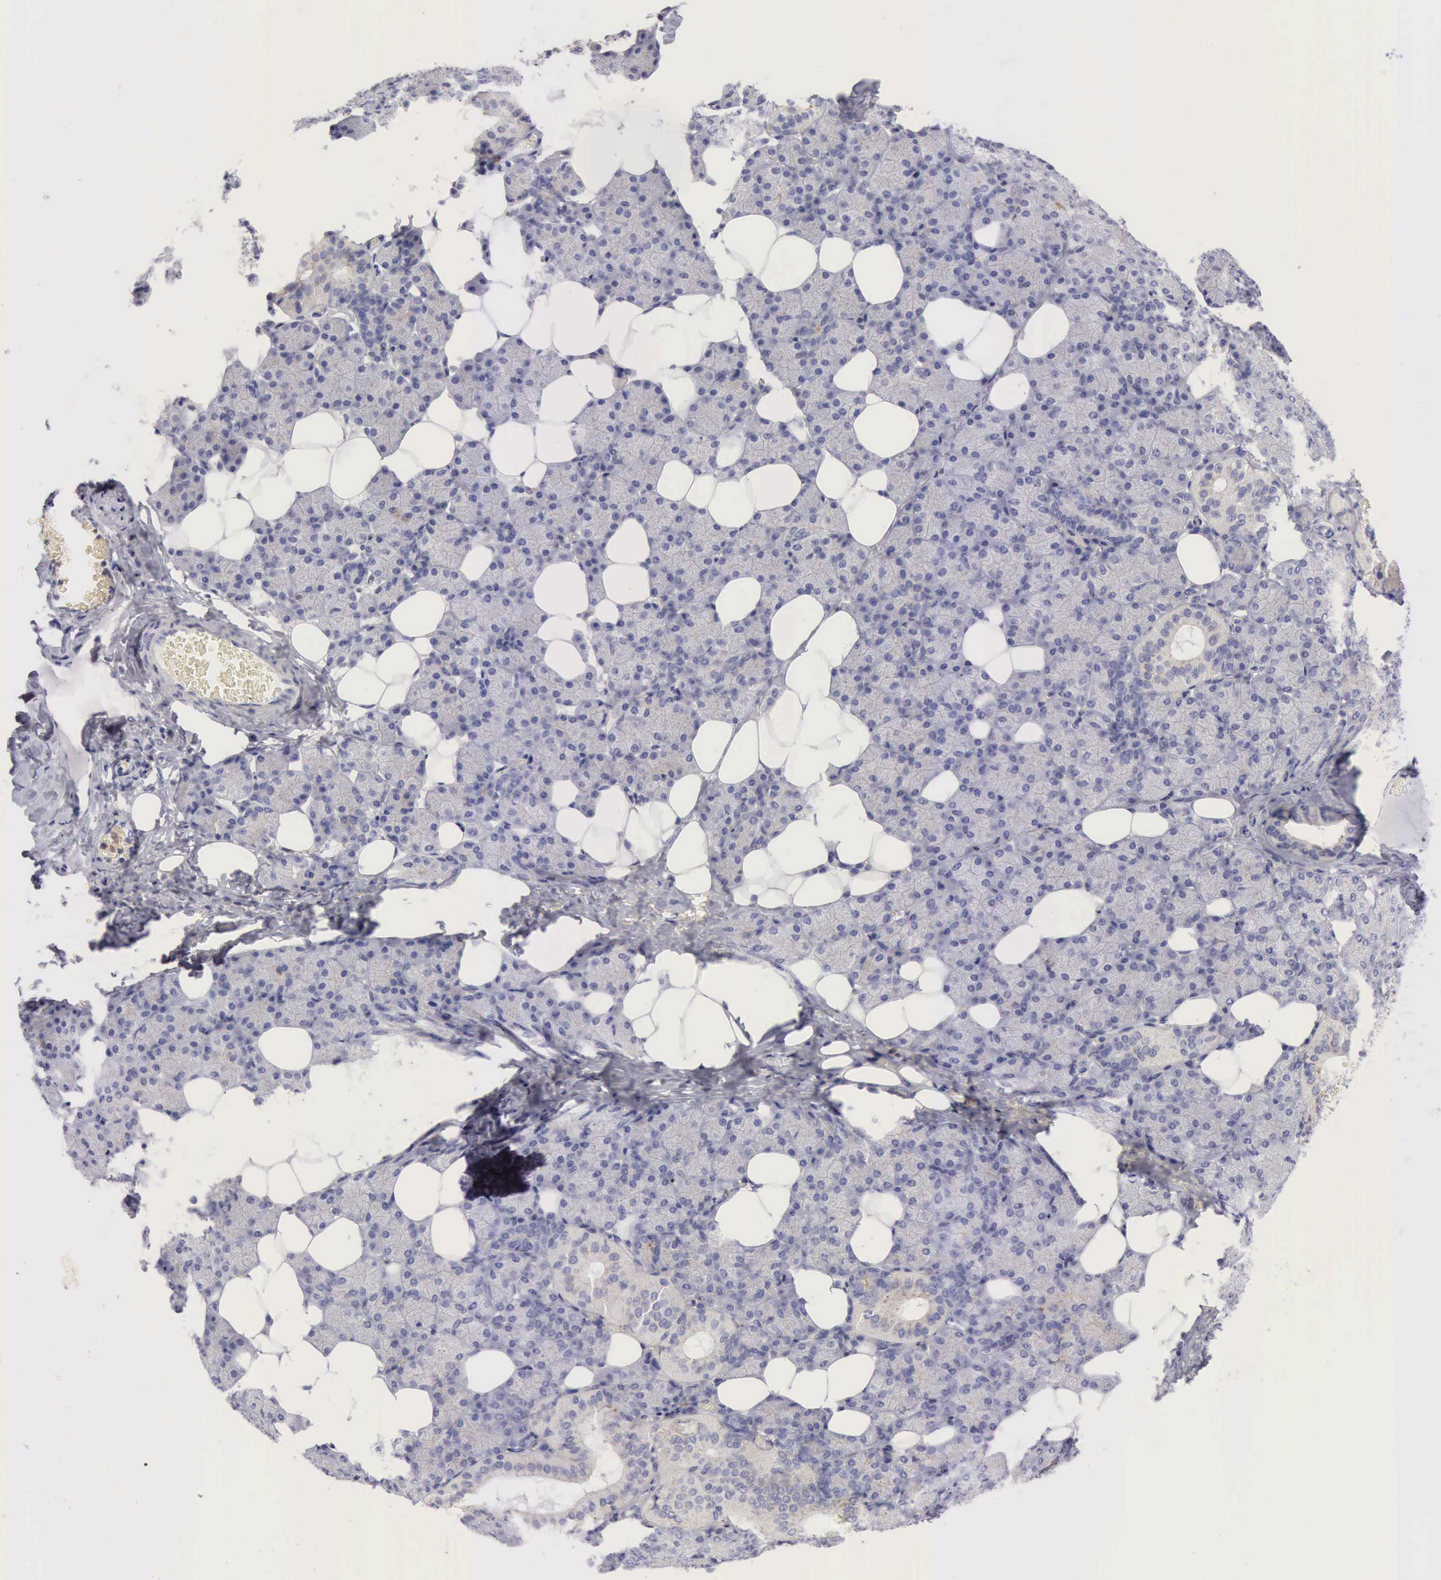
{"staining": {"intensity": "weak", "quantity": "25%-75%", "location": "cytoplasmic/membranous"}, "tissue": "salivary gland", "cell_type": "Glandular cells", "image_type": "normal", "snomed": [{"axis": "morphology", "description": "Normal tissue, NOS"}, {"axis": "topography", "description": "Lymph node"}, {"axis": "topography", "description": "Salivary gland"}], "caption": "The immunohistochemical stain shows weak cytoplasmic/membranous positivity in glandular cells of unremarkable salivary gland. (DAB (3,3'-diaminobenzidine) IHC with brightfield microscopy, high magnification).", "gene": "CTSS", "patient": {"sex": "male", "age": 8}}